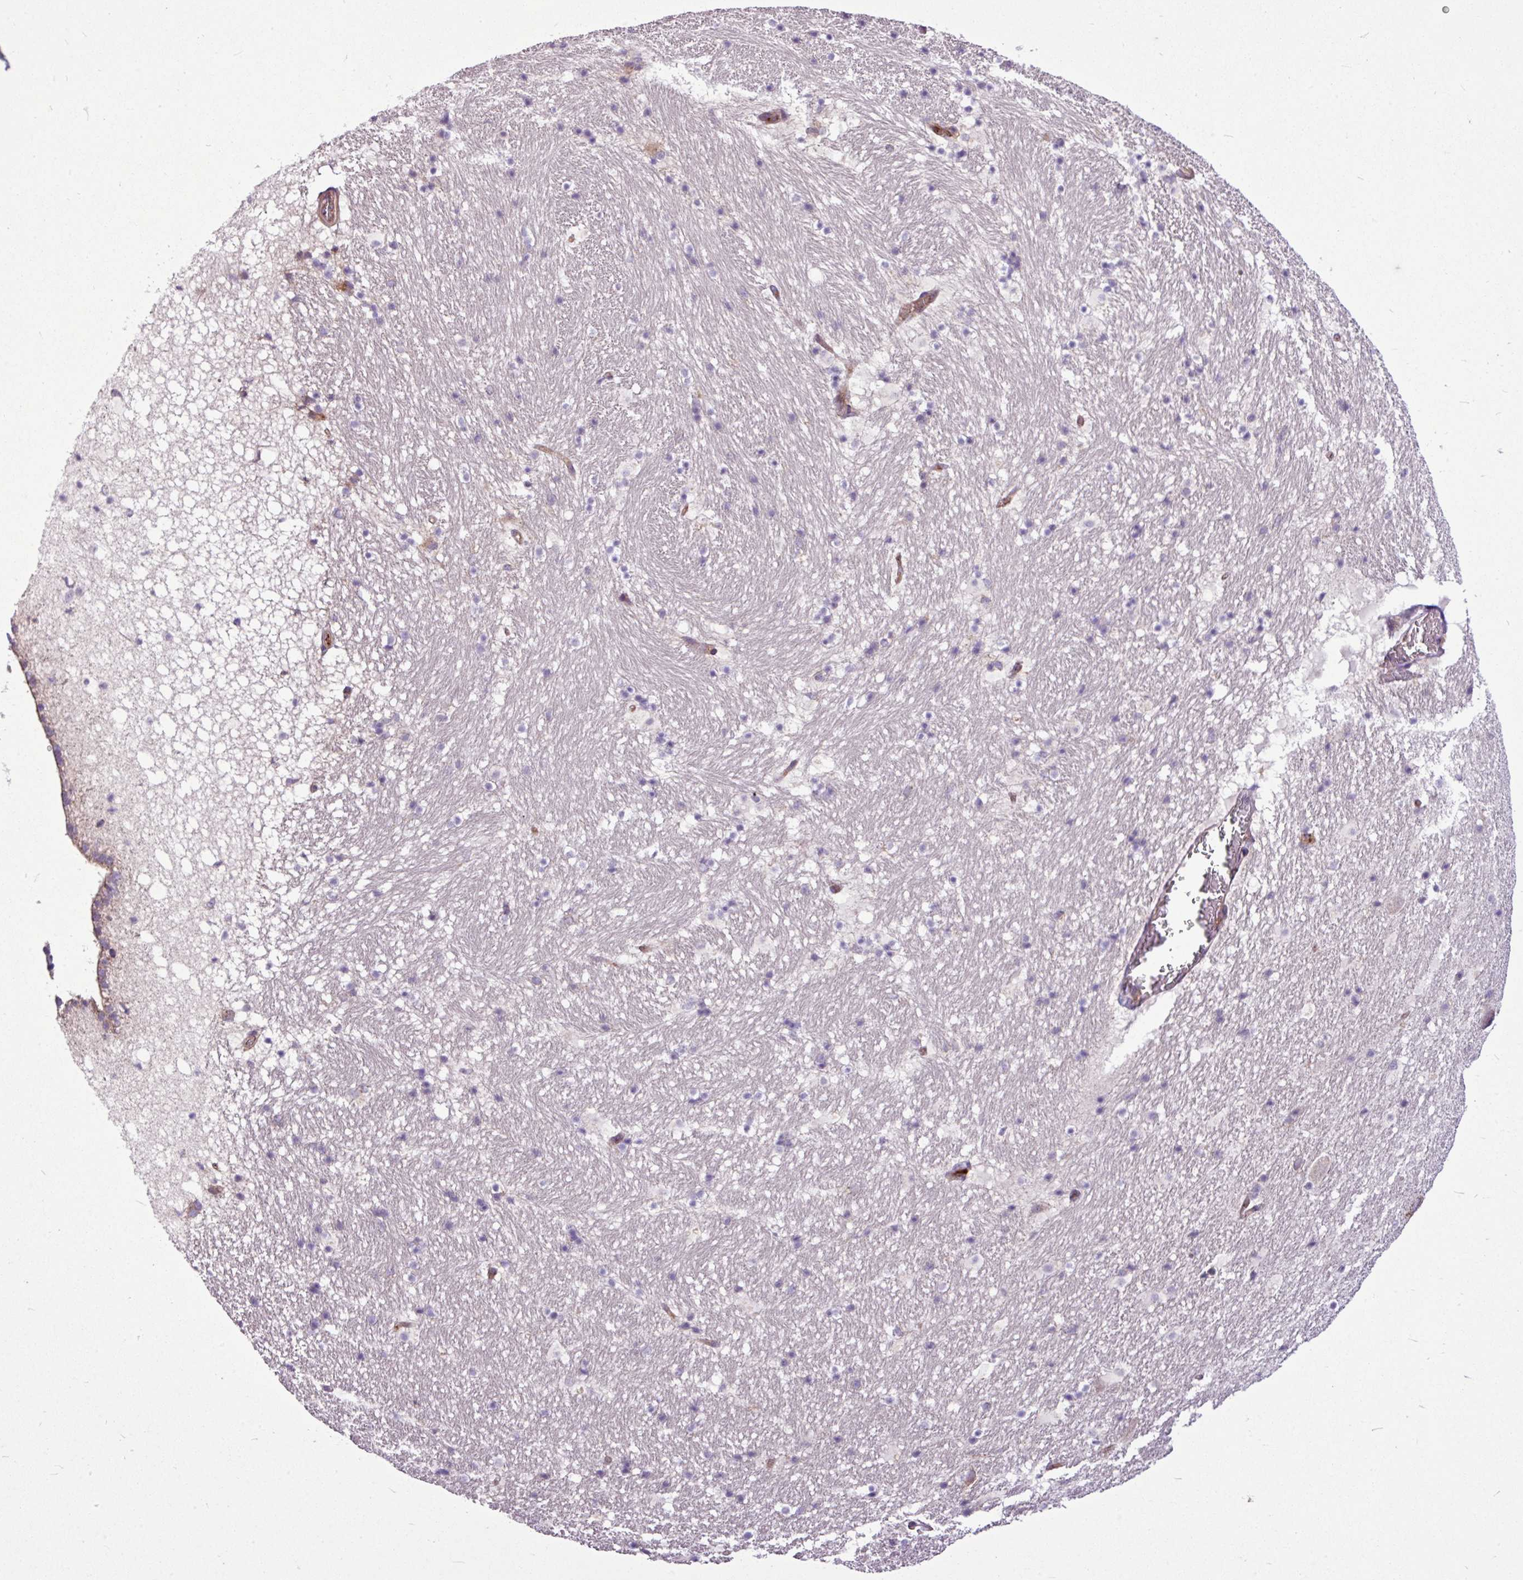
{"staining": {"intensity": "negative", "quantity": "none", "location": "none"}, "tissue": "hippocampus", "cell_type": "Glial cells", "image_type": "normal", "snomed": [{"axis": "morphology", "description": "Normal tissue, NOS"}, {"axis": "topography", "description": "Hippocampus"}], "caption": "Immunohistochemical staining of benign hippocampus reveals no significant positivity in glial cells. (Brightfield microscopy of DAB IHC at high magnification).", "gene": "MROH2A", "patient": {"sex": "male", "age": 37}}